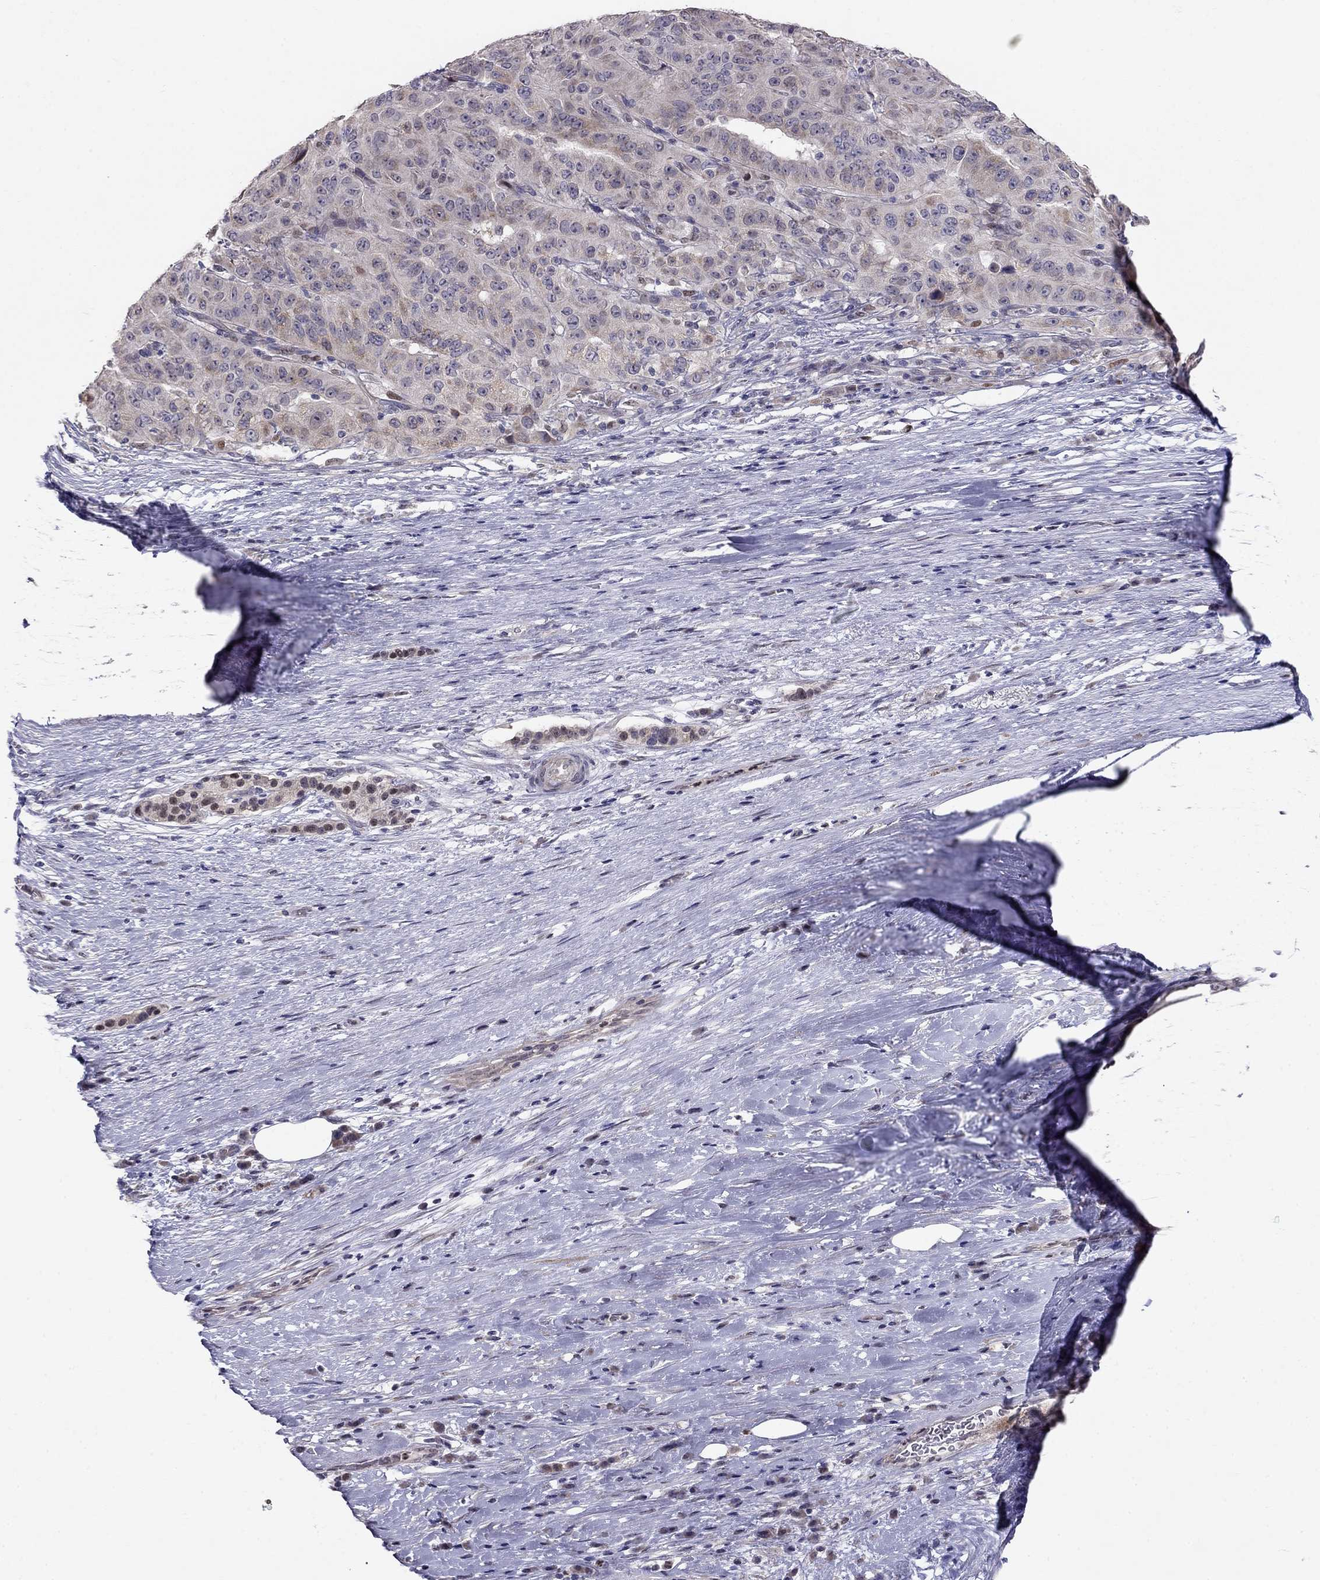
{"staining": {"intensity": "moderate", "quantity": "<25%", "location": "cytoplasmic/membranous"}, "tissue": "pancreatic cancer", "cell_type": "Tumor cells", "image_type": "cancer", "snomed": [{"axis": "morphology", "description": "Adenocarcinoma, NOS"}, {"axis": "topography", "description": "Pancreas"}], "caption": "This image reveals pancreatic cancer (adenocarcinoma) stained with immunohistochemistry (IHC) to label a protein in brown. The cytoplasmic/membranous of tumor cells show moderate positivity for the protein. Nuclei are counter-stained blue.", "gene": "LRRC39", "patient": {"sex": "male", "age": 63}}